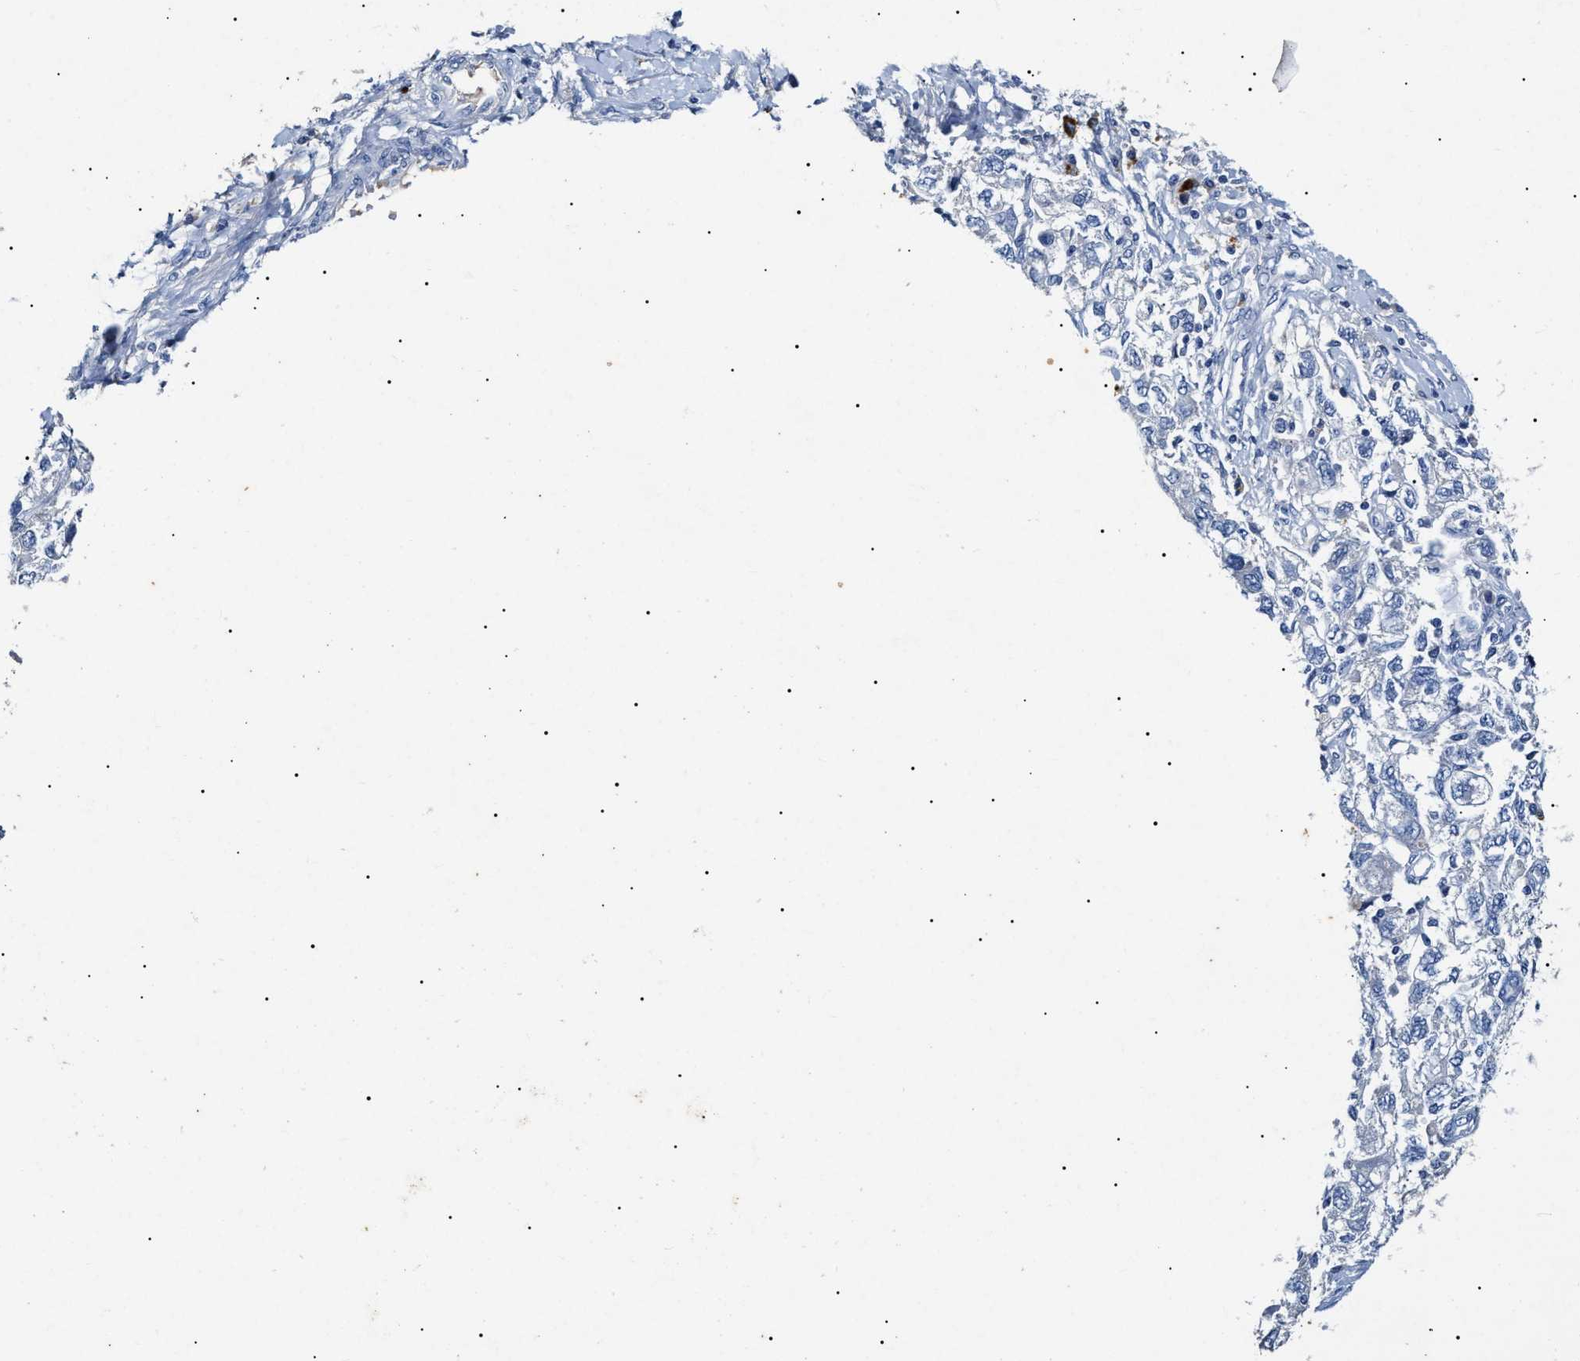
{"staining": {"intensity": "negative", "quantity": "none", "location": "none"}, "tissue": "ovarian cancer", "cell_type": "Tumor cells", "image_type": "cancer", "snomed": [{"axis": "morphology", "description": "Carcinoma, NOS"}, {"axis": "morphology", "description": "Cystadenocarcinoma, serous, NOS"}, {"axis": "topography", "description": "Ovary"}], "caption": "Tumor cells show no significant positivity in ovarian cancer.", "gene": "LRRC8E", "patient": {"sex": "female", "age": 69}}